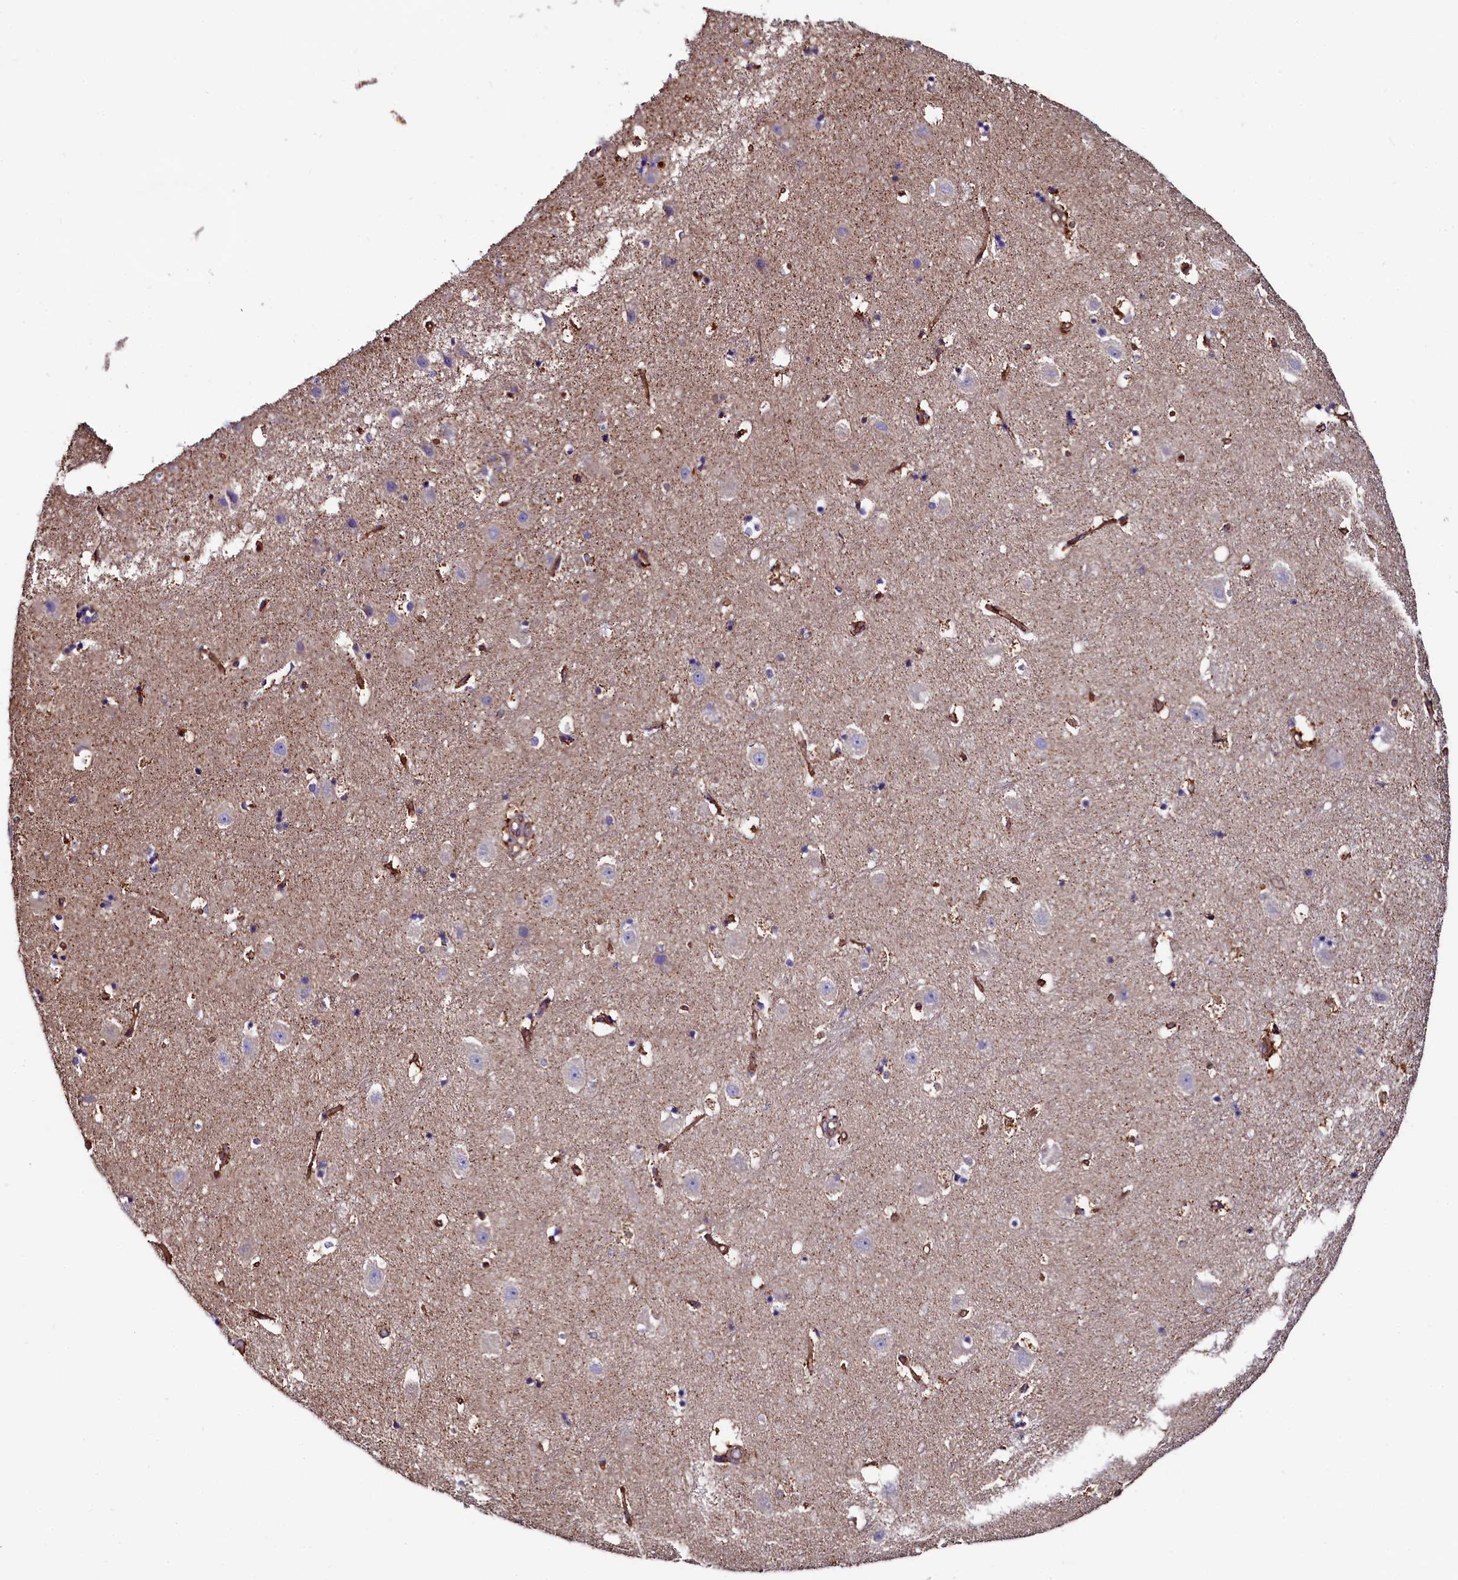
{"staining": {"intensity": "moderate", "quantity": "<25%", "location": "cytoplasmic/membranous"}, "tissue": "hippocampus", "cell_type": "Glial cells", "image_type": "normal", "snomed": [{"axis": "morphology", "description": "Normal tissue, NOS"}, {"axis": "topography", "description": "Hippocampus"}], "caption": "Glial cells exhibit low levels of moderate cytoplasmic/membranous expression in approximately <25% of cells in benign hippocampus. Ihc stains the protein of interest in brown and the nuclei are stained blue.", "gene": "ASTE1", "patient": {"sex": "female", "age": 52}}